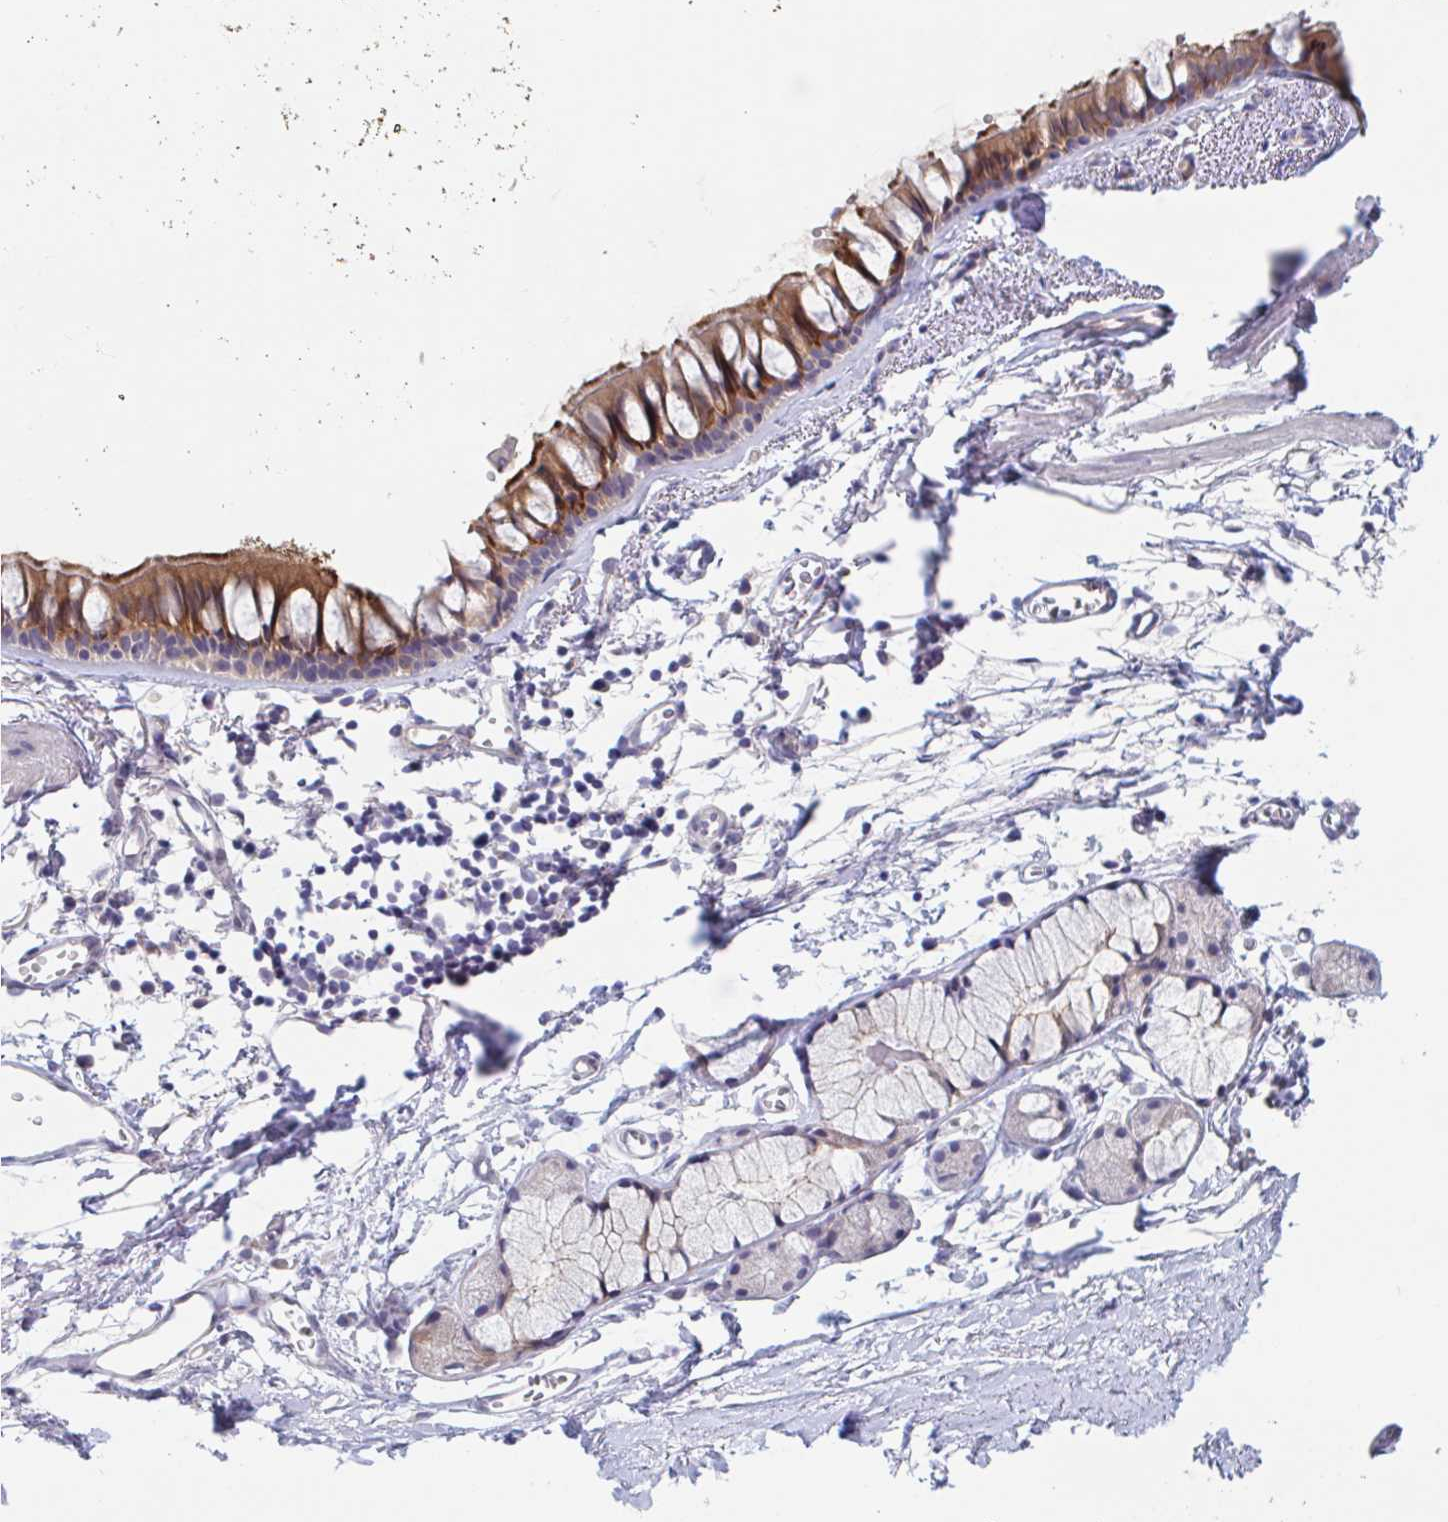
{"staining": {"intensity": "moderate", "quantity": ">75%", "location": "cytoplasmic/membranous"}, "tissue": "bronchus", "cell_type": "Respiratory epithelial cells", "image_type": "normal", "snomed": [{"axis": "morphology", "description": "Normal tissue, NOS"}, {"axis": "topography", "description": "Cartilage tissue"}, {"axis": "topography", "description": "Bronchus"}, {"axis": "topography", "description": "Peripheral nerve tissue"}], "caption": "Immunohistochemistry (DAB (3,3'-diaminobenzidine)) staining of unremarkable bronchus displays moderate cytoplasmic/membranous protein staining in approximately >75% of respiratory epithelial cells. (DAB (3,3'-diaminobenzidine) = brown stain, brightfield microscopy at high magnification).", "gene": "UNKL", "patient": {"sex": "female", "age": 59}}